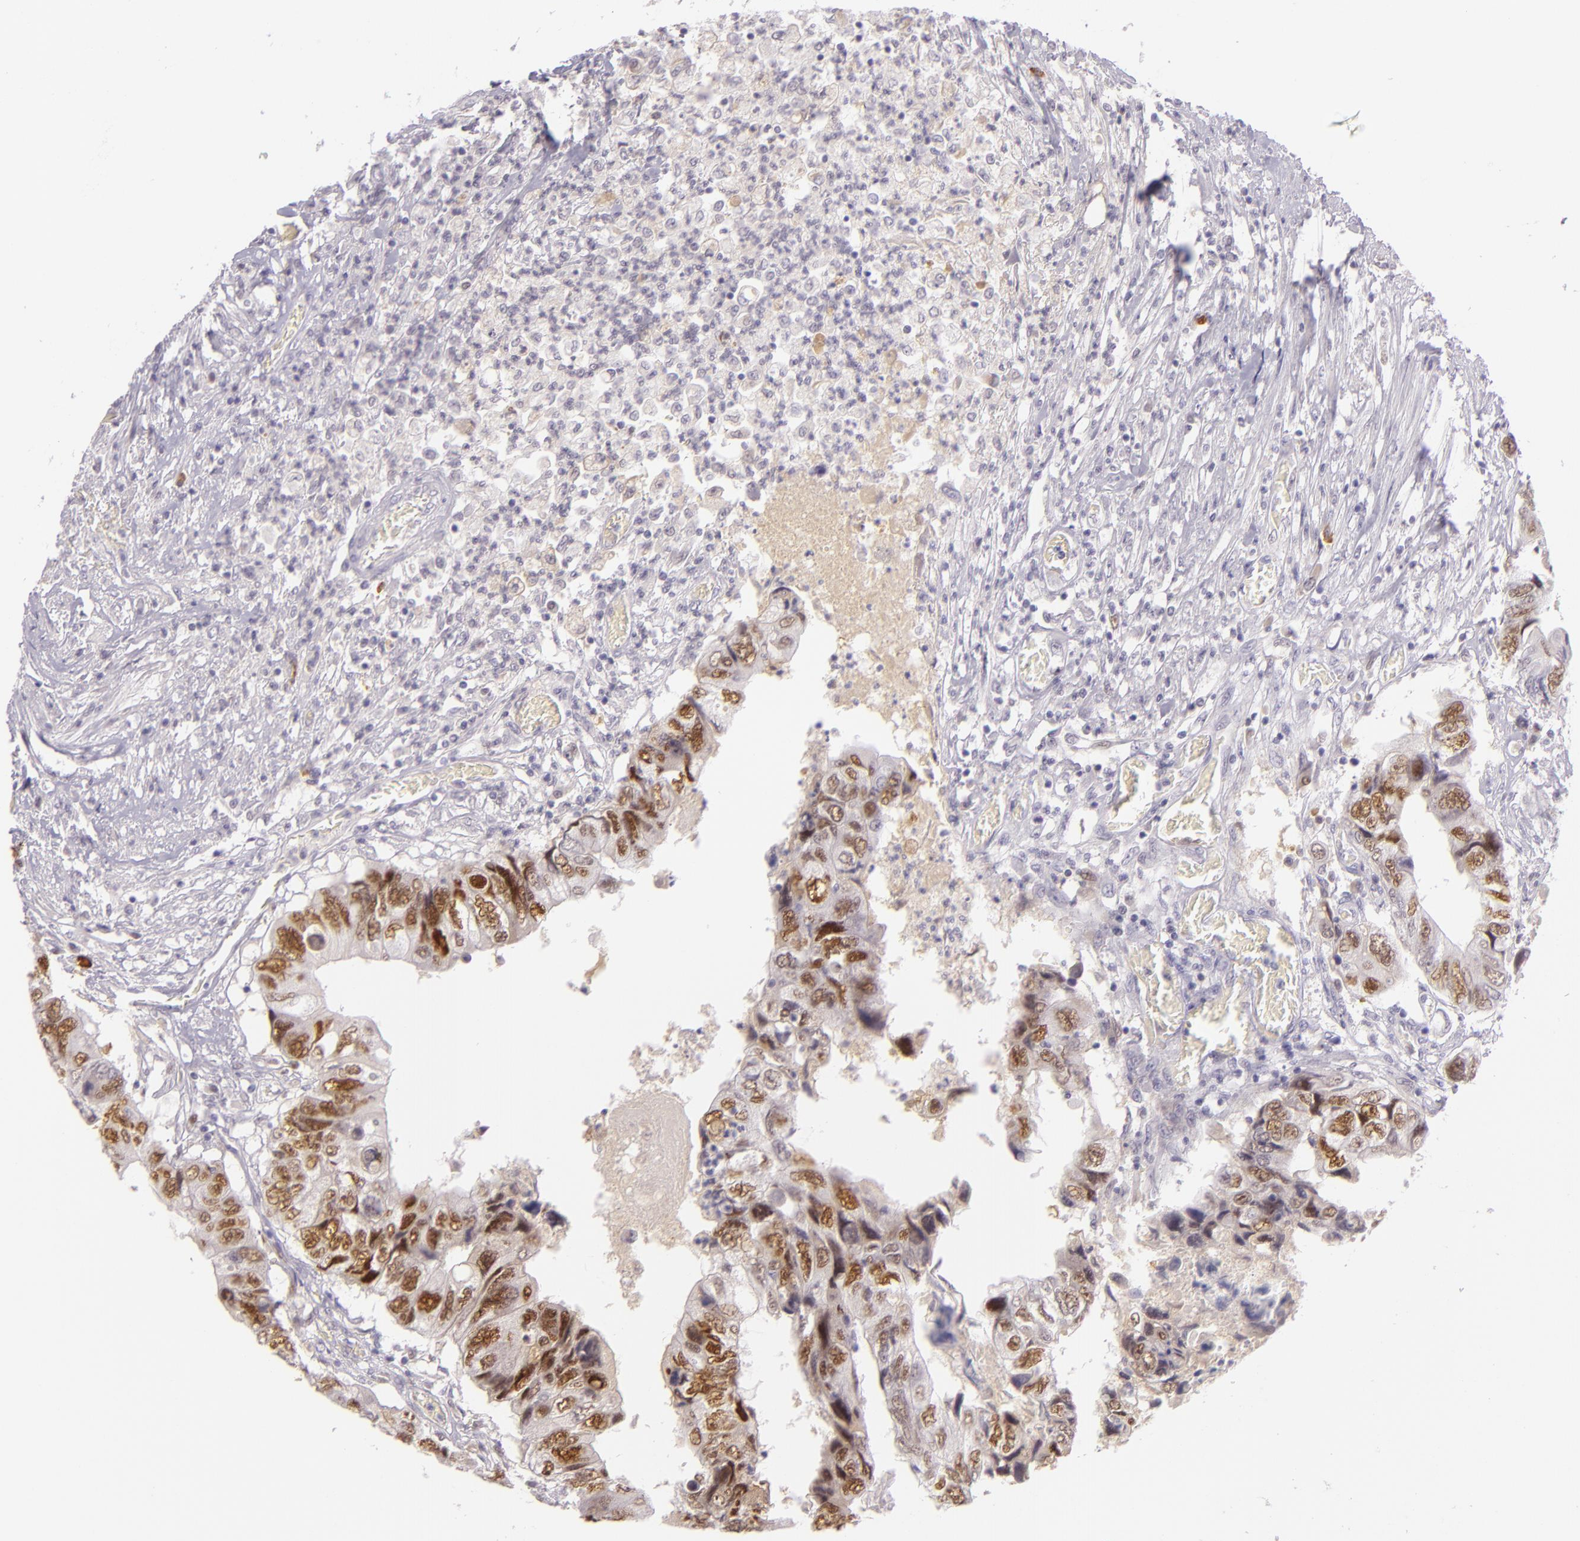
{"staining": {"intensity": "strong", "quantity": ">75%", "location": "nuclear"}, "tissue": "colorectal cancer", "cell_type": "Tumor cells", "image_type": "cancer", "snomed": [{"axis": "morphology", "description": "Adenocarcinoma, NOS"}, {"axis": "topography", "description": "Rectum"}], "caption": "Brown immunohistochemical staining in human colorectal cancer (adenocarcinoma) exhibits strong nuclear positivity in approximately >75% of tumor cells.", "gene": "CHEK2", "patient": {"sex": "female", "age": 82}}